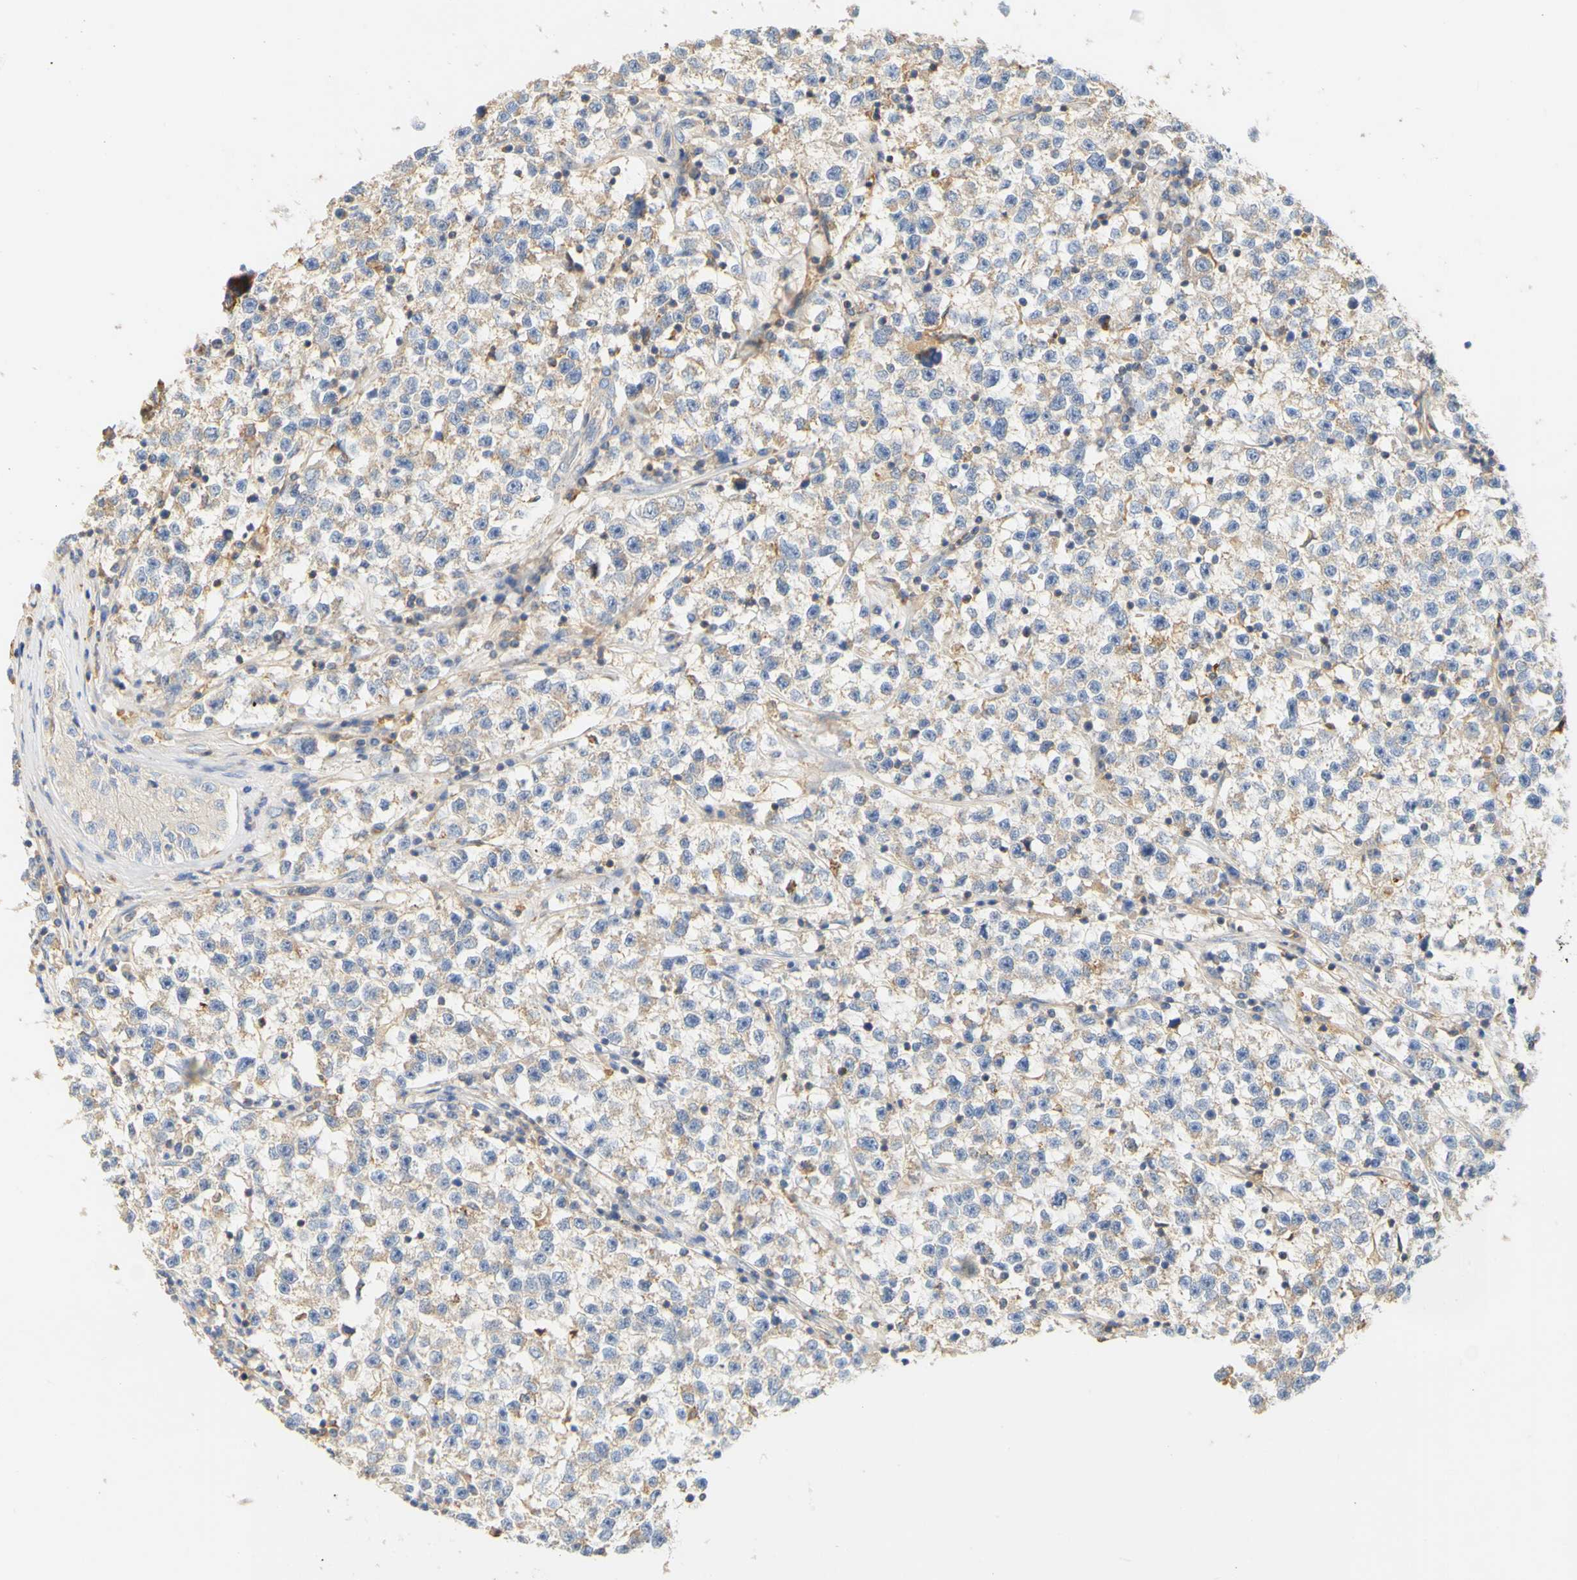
{"staining": {"intensity": "weak", "quantity": "25%-75%", "location": "cytoplasmic/membranous"}, "tissue": "testis cancer", "cell_type": "Tumor cells", "image_type": "cancer", "snomed": [{"axis": "morphology", "description": "Seminoma, NOS"}, {"axis": "topography", "description": "Testis"}], "caption": "Immunohistochemistry (IHC) histopathology image of neoplastic tissue: testis cancer (seminoma) stained using IHC reveals low levels of weak protein expression localized specifically in the cytoplasmic/membranous of tumor cells, appearing as a cytoplasmic/membranous brown color.", "gene": "PCDH7", "patient": {"sex": "male", "age": 22}}